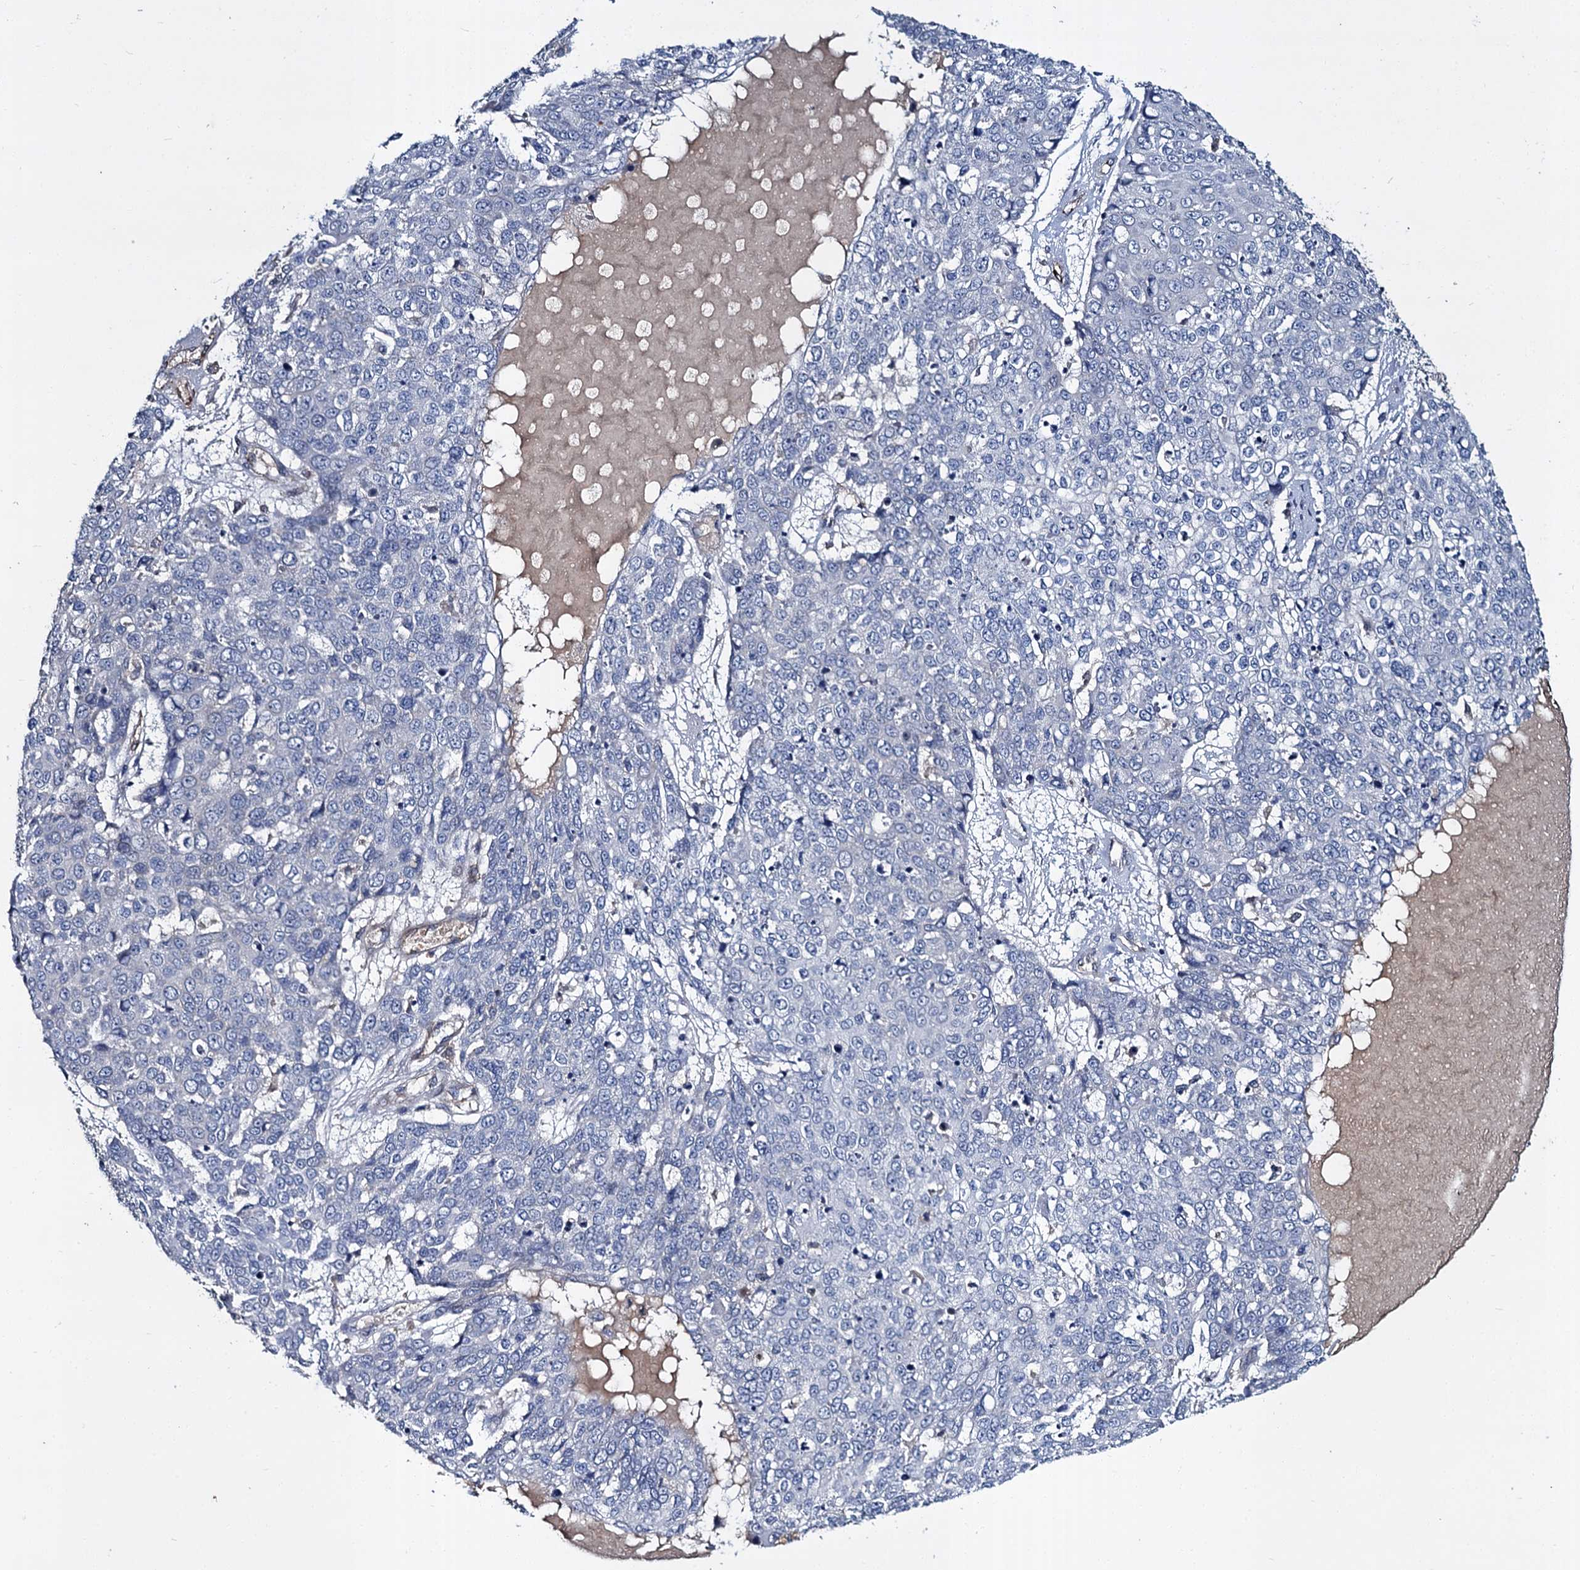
{"staining": {"intensity": "negative", "quantity": "none", "location": "none"}, "tissue": "skin cancer", "cell_type": "Tumor cells", "image_type": "cancer", "snomed": [{"axis": "morphology", "description": "Squamous cell carcinoma, NOS"}, {"axis": "topography", "description": "Skin"}], "caption": "Skin squamous cell carcinoma was stained to show a protein in brown. There is no significant positivity in tumor cells. (Brightfield microscopy of DAB (3,3'-diaminobenzidine) immunohistochemistry (IHC) at high magnification).", "gene": "CACNA1C", "patient": {"sex": "female", "age": 44}}